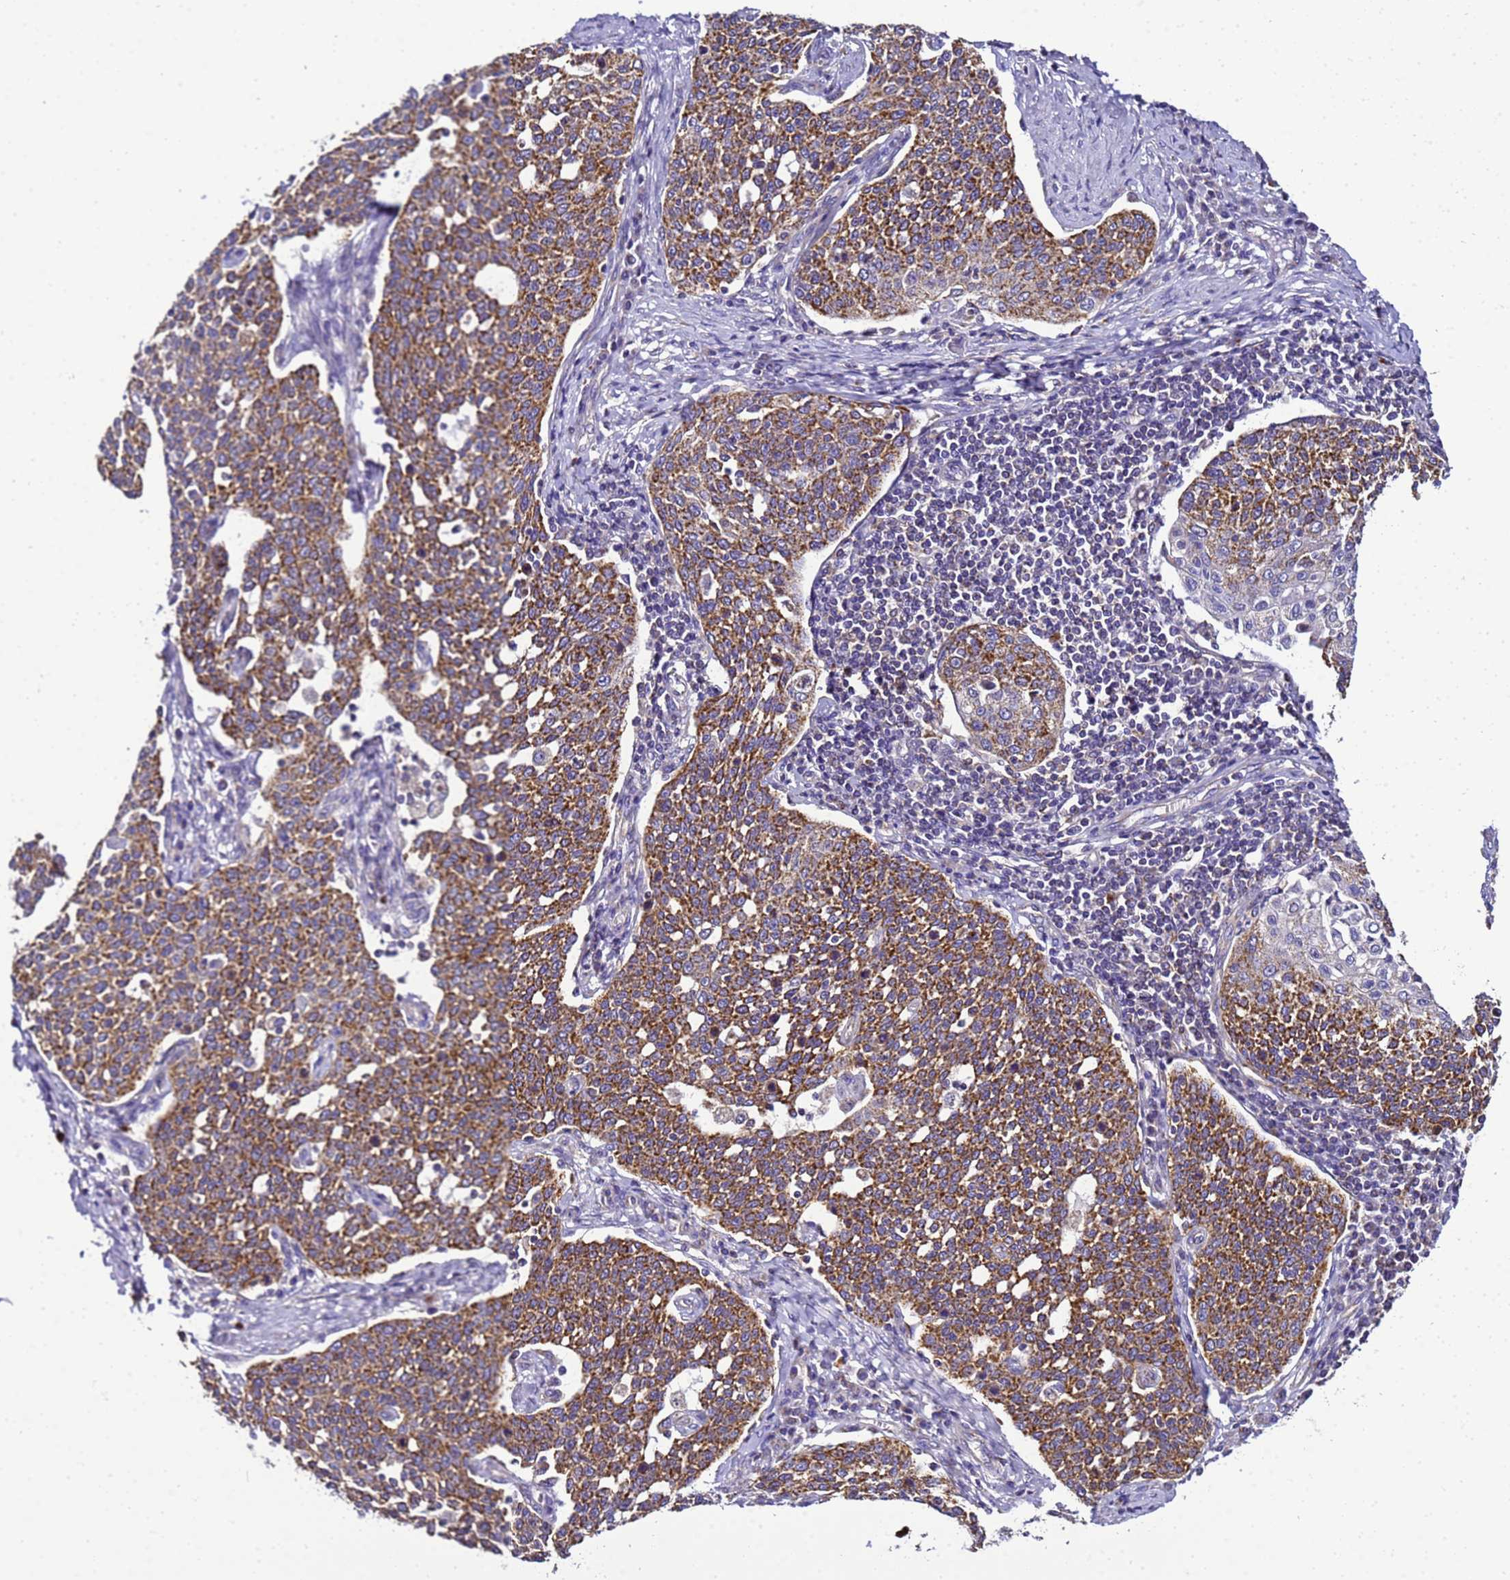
{"staining": {"intensity": "strong", "quantity": ">75%", "location": "cytoplasmic/membranous"}, "tissue": "cervical cancer", "cell_type": "Tumor cells", "image_type": "cancer", "snomed": [{"axis": "morphology", "description": "Squamous cell carcinoma, NOS"}, {"axis": "topography", "description": "Cervix"}], "caption": "Immunohistochemistry staining of cervical cancer (squamous cell carcinoma), which reveals high levels of strong cytoplasmic/membranous staining in about >75% of tumor cells indicating strong cytoplasmic/membranous protein expression. The staining was performed using DAB (3,3'-diaminobenzidine) (brown) for protein detection and nuclei were counterstained in hematoxylin (blue).", "gene": "HIGD2A", "patient": {"sex": "female", "age": 34}}